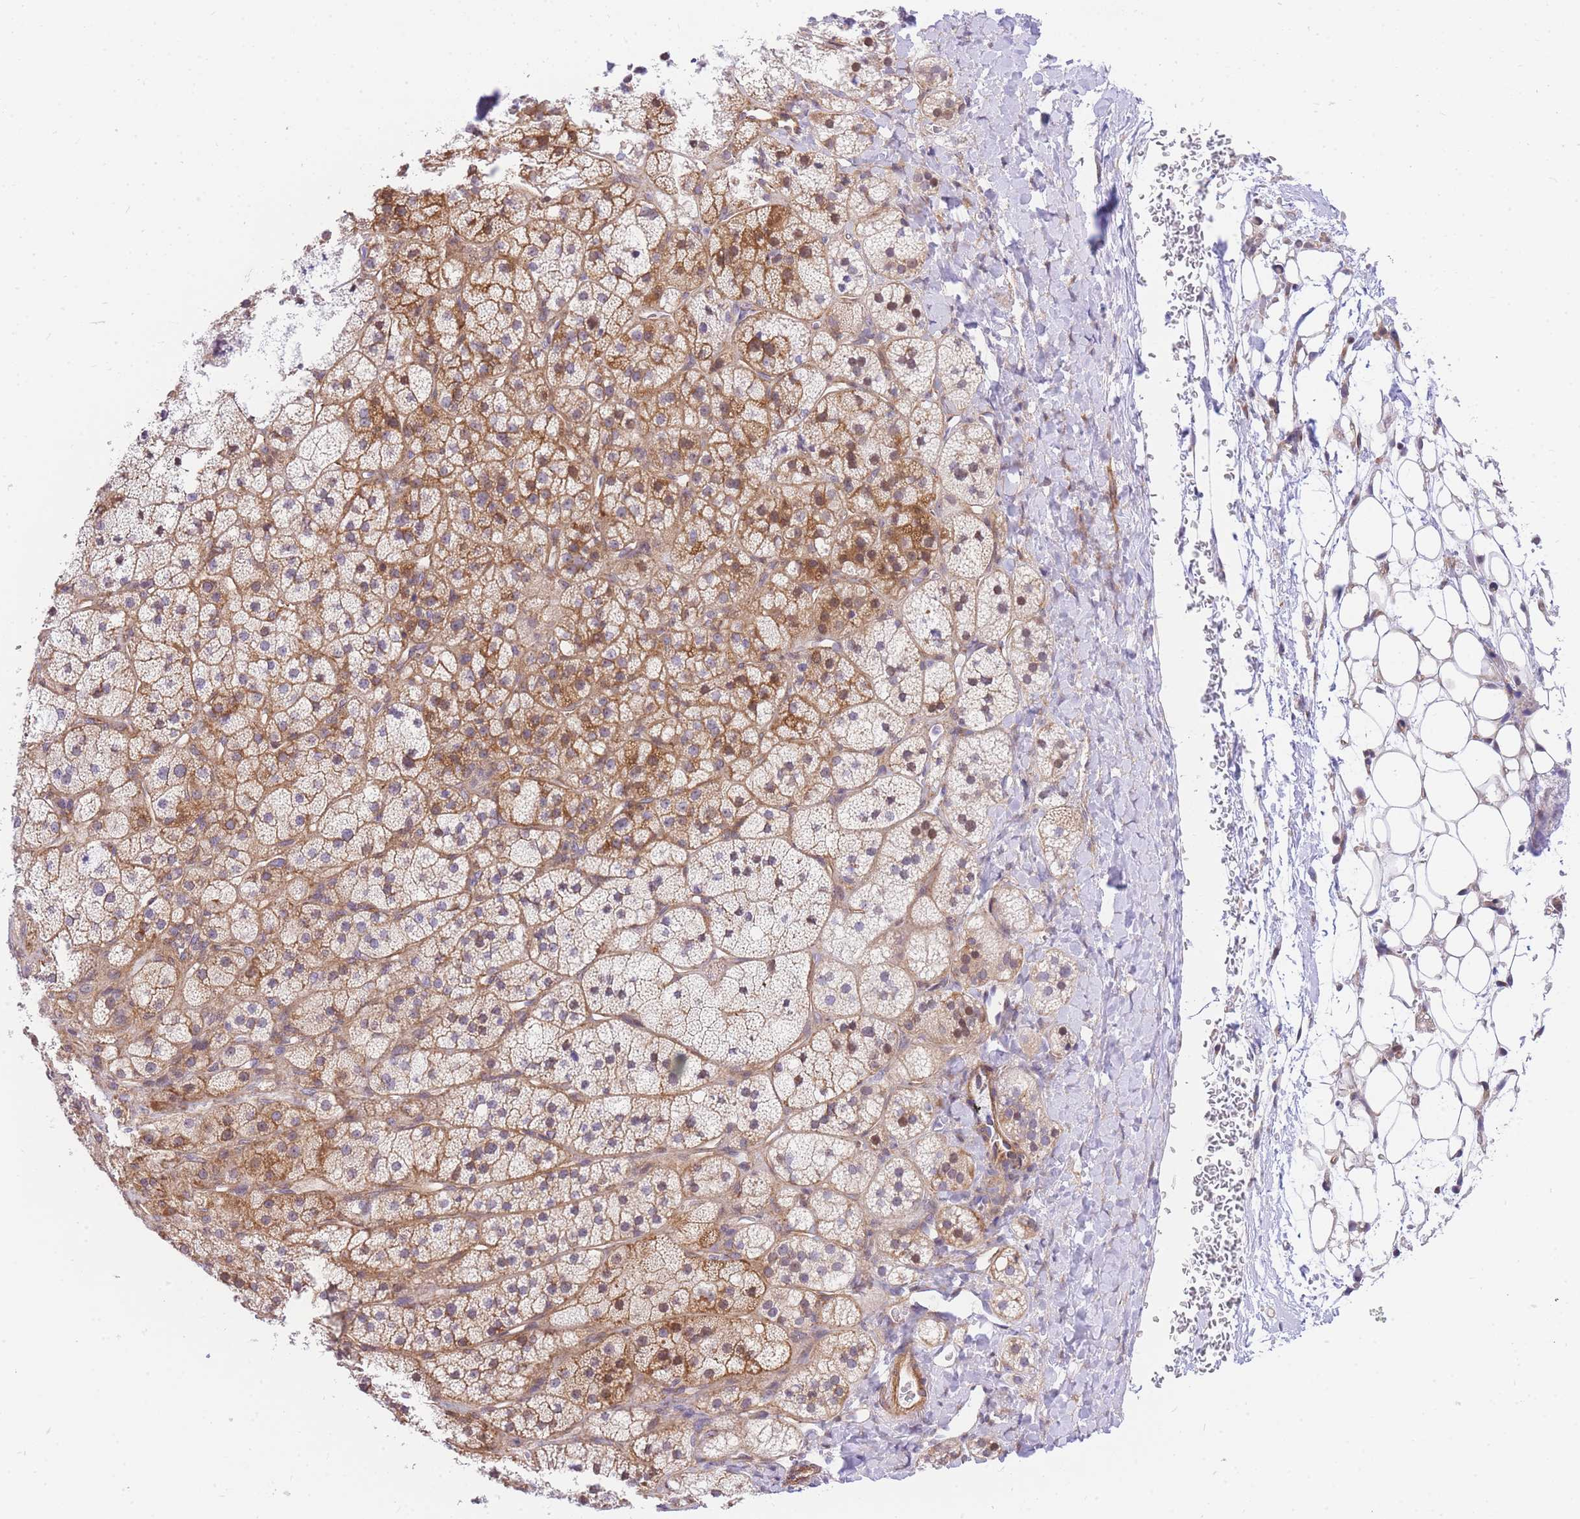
{"staining": {"intensity": "moderate", "quantity": ">75%", "location": "cytoplasmic/membranous,nuclear"}, "tissue": "adrenal gland", "cell_type": "Glandular cells", "image_type": "normal", "snomed": [{"axis": "morphology", "description": "Normal tissue, NOS"}, {"axis": "topography", "description": "Adrenal gland"}], "caption": "High-power microscopy captured an immunohistochemistry micrograph of unremarkable adrenal gland, revealing moderate cytoplasmic/membranous,nuclear expression in approximately >75% of glandular cells. (DAB IHC with brightfield microscopy, high magnification).", "gene": "S100PBP", "patient": {"sex": "male", "age": 61}}